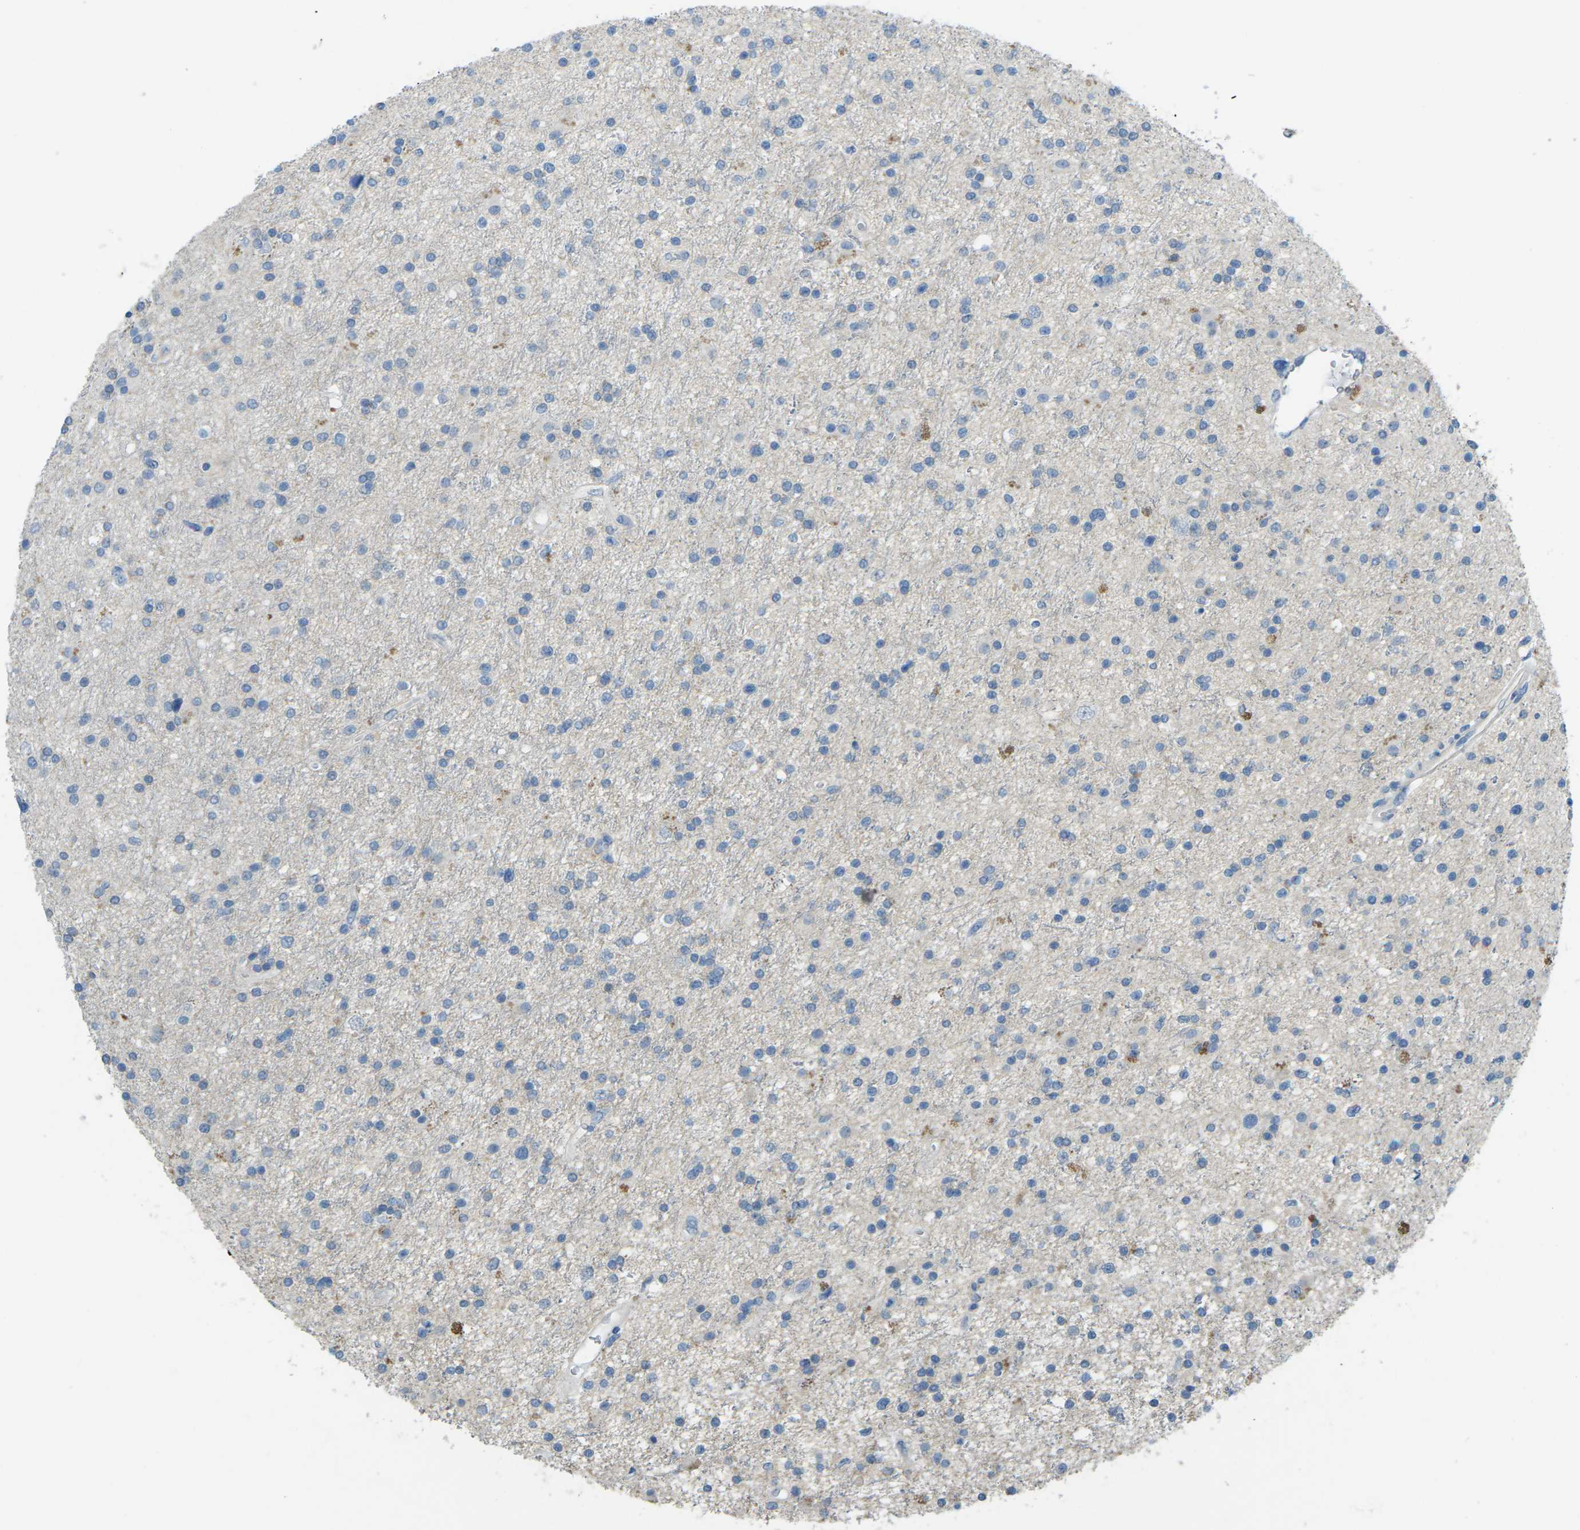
{"staining": {"intensity": "negative", "quantity": "none", "location": "none"}, "tissue": "glioma", "cell_type": "Tumor cells", "image_type": "cancer", "snomed": [{"axis": "morphology", "description": "Glioma, malignant, High grade"}, {"axis": "topography", "description": "Brain"}], "caption": "High power microscopy photomicrograph of an immunohistochemistry (IHC) micrograph of glioma, revealing no significant positivity in tumor cells.", "gene": "CD19", "patient": {"sex": "male", "age": 33}}